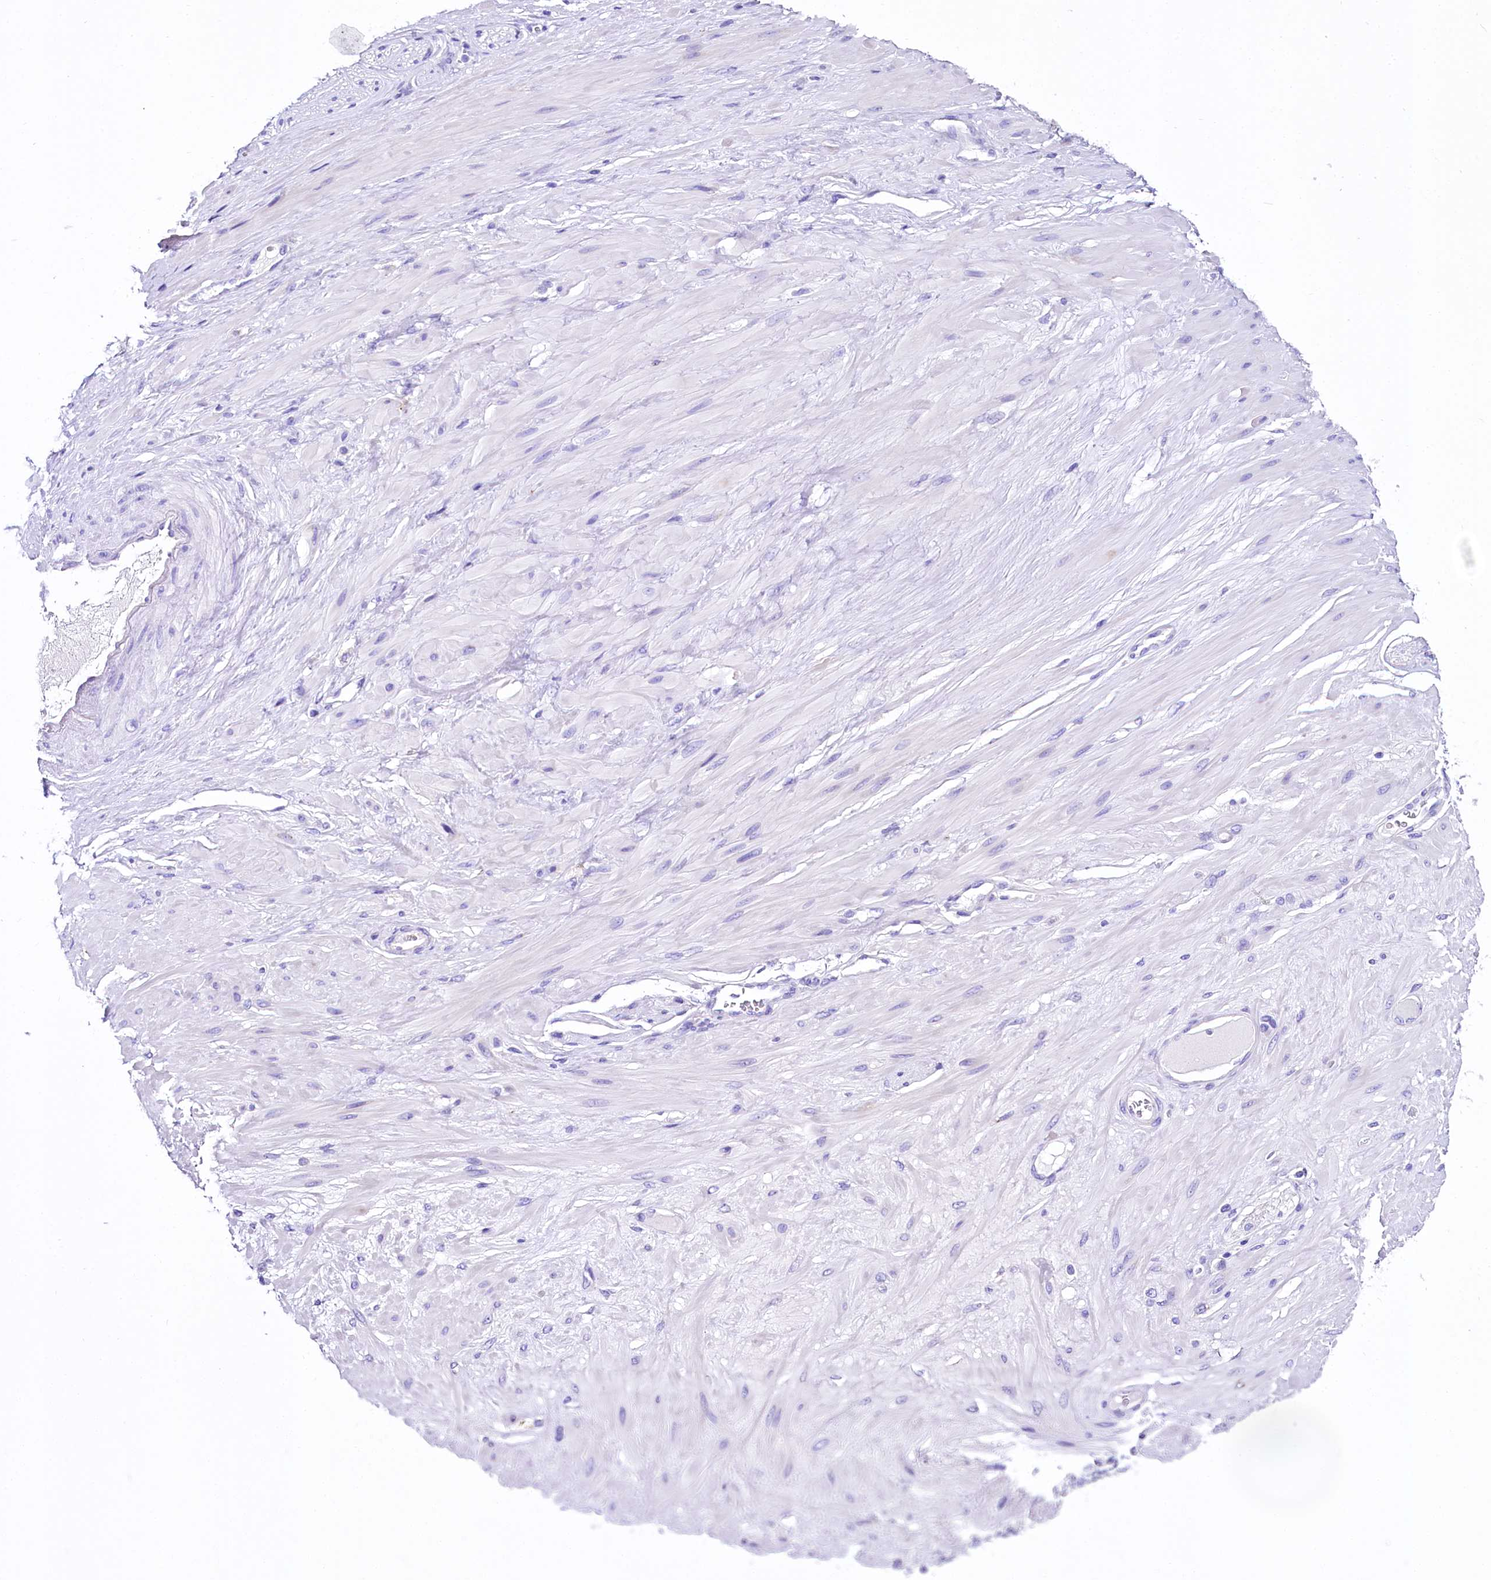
{"staining": {"intensity": "negative", "quantity": "none", "location": "none"}, "tissue": "adipose tissue", "cell_type": "Adipocytes", "image_type": "normal", "snomed": [{"axis": "morphology", "description": "Normal tissue, NOS"}, {"axis": "morphology", "description": "Adenocarcinoma, Low grade"}, {"axis": "topography", "description": "Prostate"}, {"axis": "topography", "description": "Peripheral nerve tissue"}], "caption": "DAB immunohistochemical staining of benign adipose tissue shows no significant staining in adipocytes. The staining is performed using DAB (3,3'-diaminobenzidine) brown chromogen with nuclei counter-stained in using hematoxylin.", "gene": "A2ML1", "patient": {"sex": "male", "age": 63}}